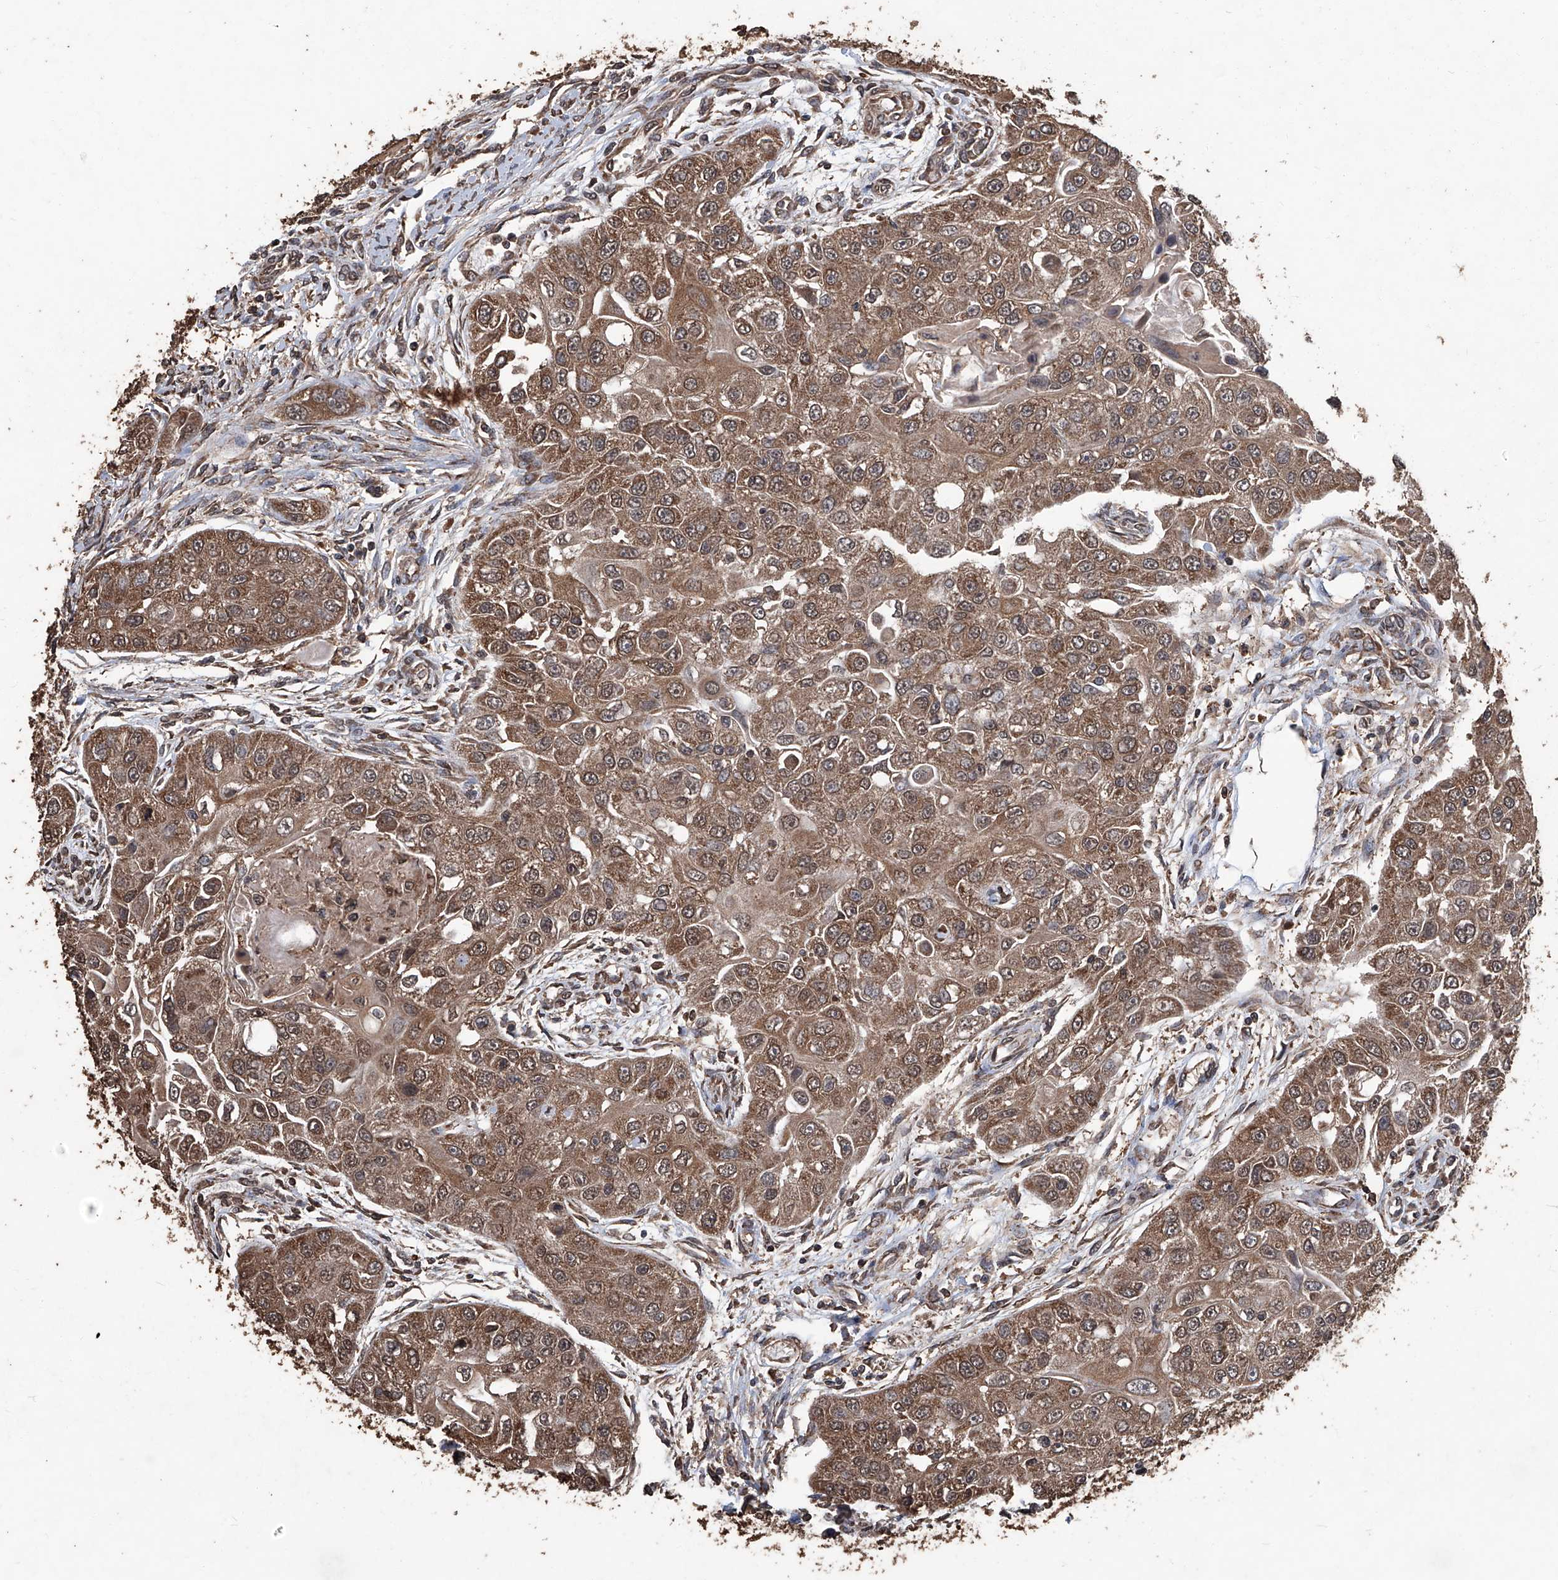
{"staining": {"intensity": "moderate", "quantity": ">75%", "location": "cytoplasmic/membranous"}, "tissue": "head and neck cancer", "cell_type": "Tumor cells", "image_type": "cancer", "snomed": [{"axis": "morphology", "description": "Normal tissue, NOS"}, {"axis": "morphology", "description": "Squamous cell carcinoma, NOS"}, {"axis": "topography", "description": "Skeletal muscle"}, {"axis": "topography", "description": "Head-Neck"}], "caption": "Head and neck cancer tissue exhibits moderate cytoplasmic/membranous expression in approximately >75% of tumor cells", "gene": "STARD7", "patient": {"sex": "male", "age": 51}}